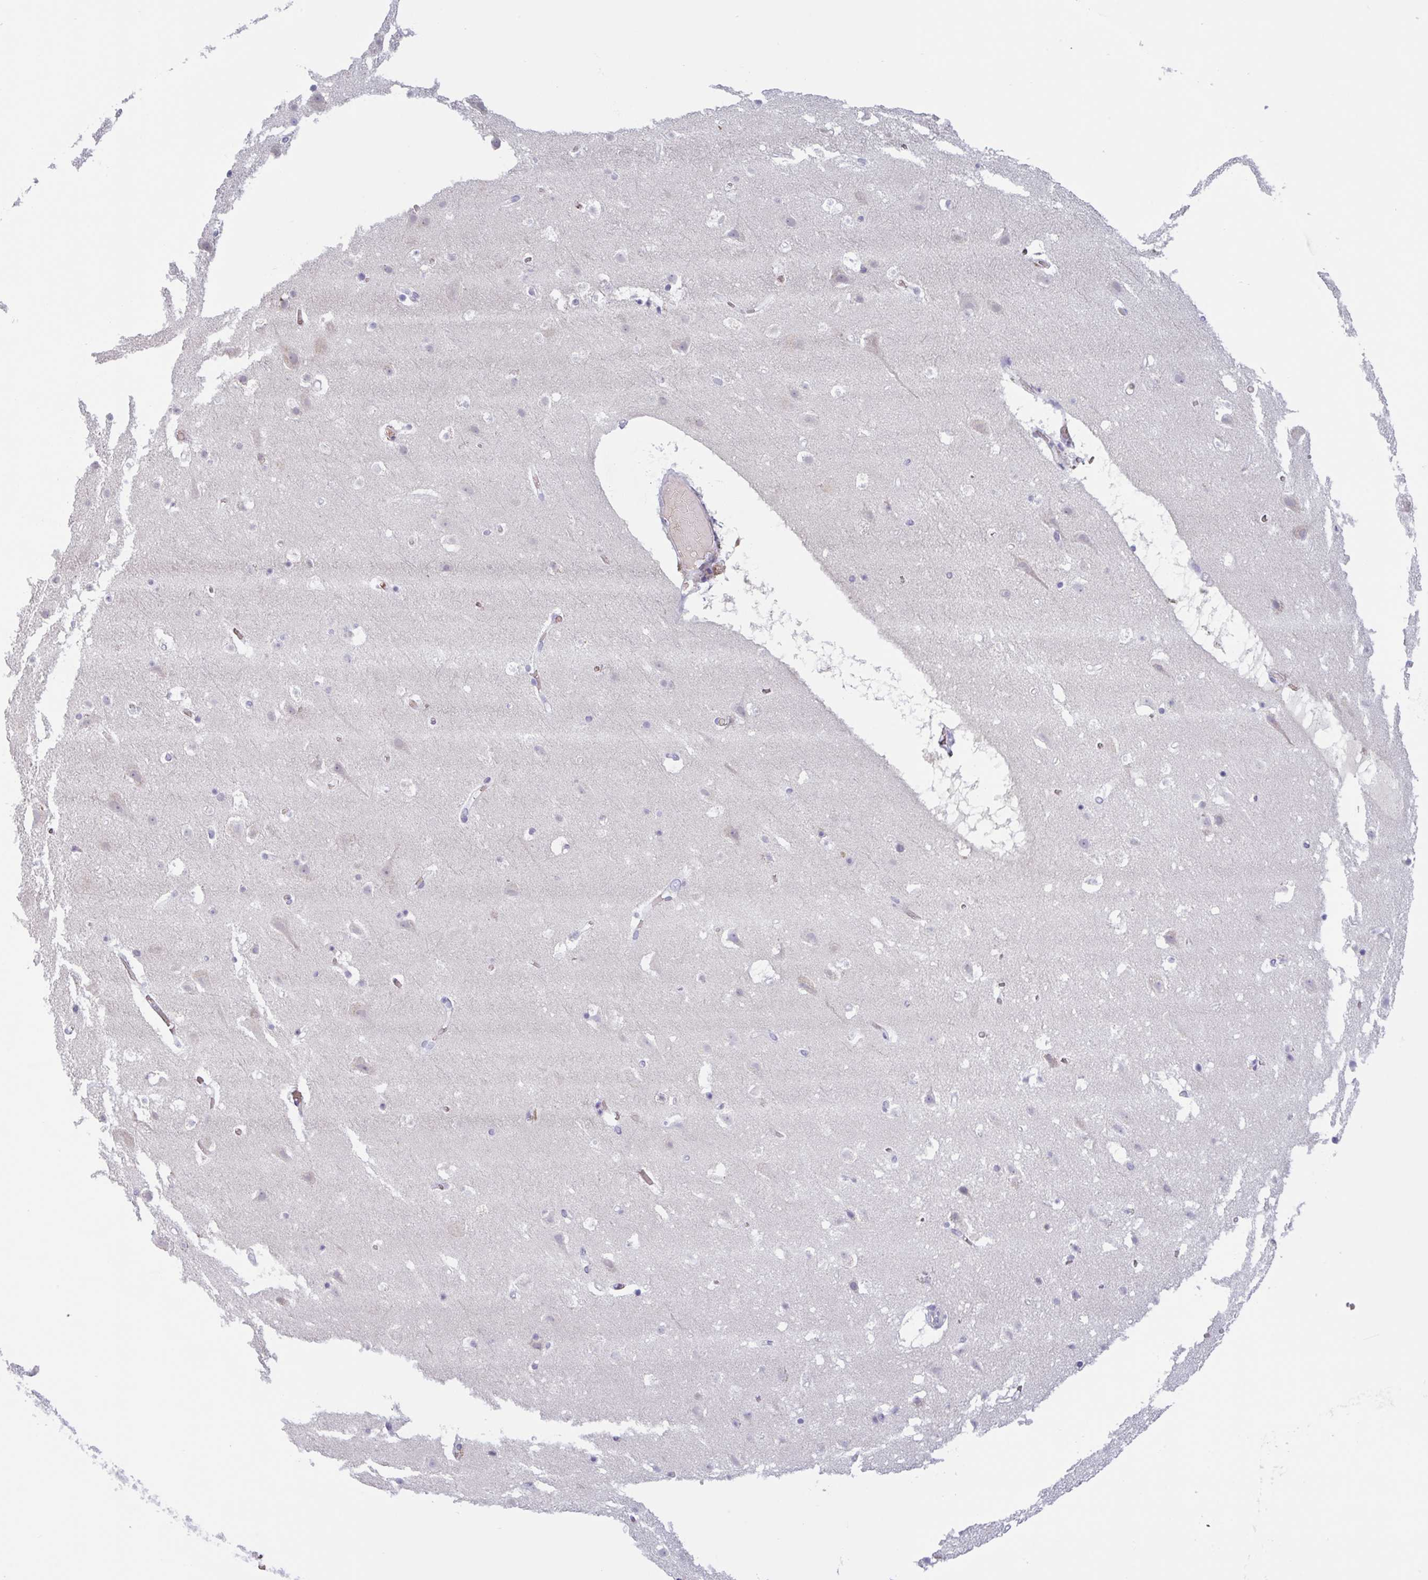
{"staining": {"intensity": "negative", "quantity": "none", "location": "none"}, "tissue": "cerebral cortex", "cell_type": "Endothelial cells", "image_type": "normal", "snomed": [{"axis": "morphology", "description": "Normal tissue, NOS"}, {"axis": "topography", "description": "Cerebral cortex"}], "caption": "Protein analysis of unremarkable cerebral cortex shows no significant staining in endothelial cells.", "gene": "RHAG", "patient": {"sex": "female", "age": 42}}